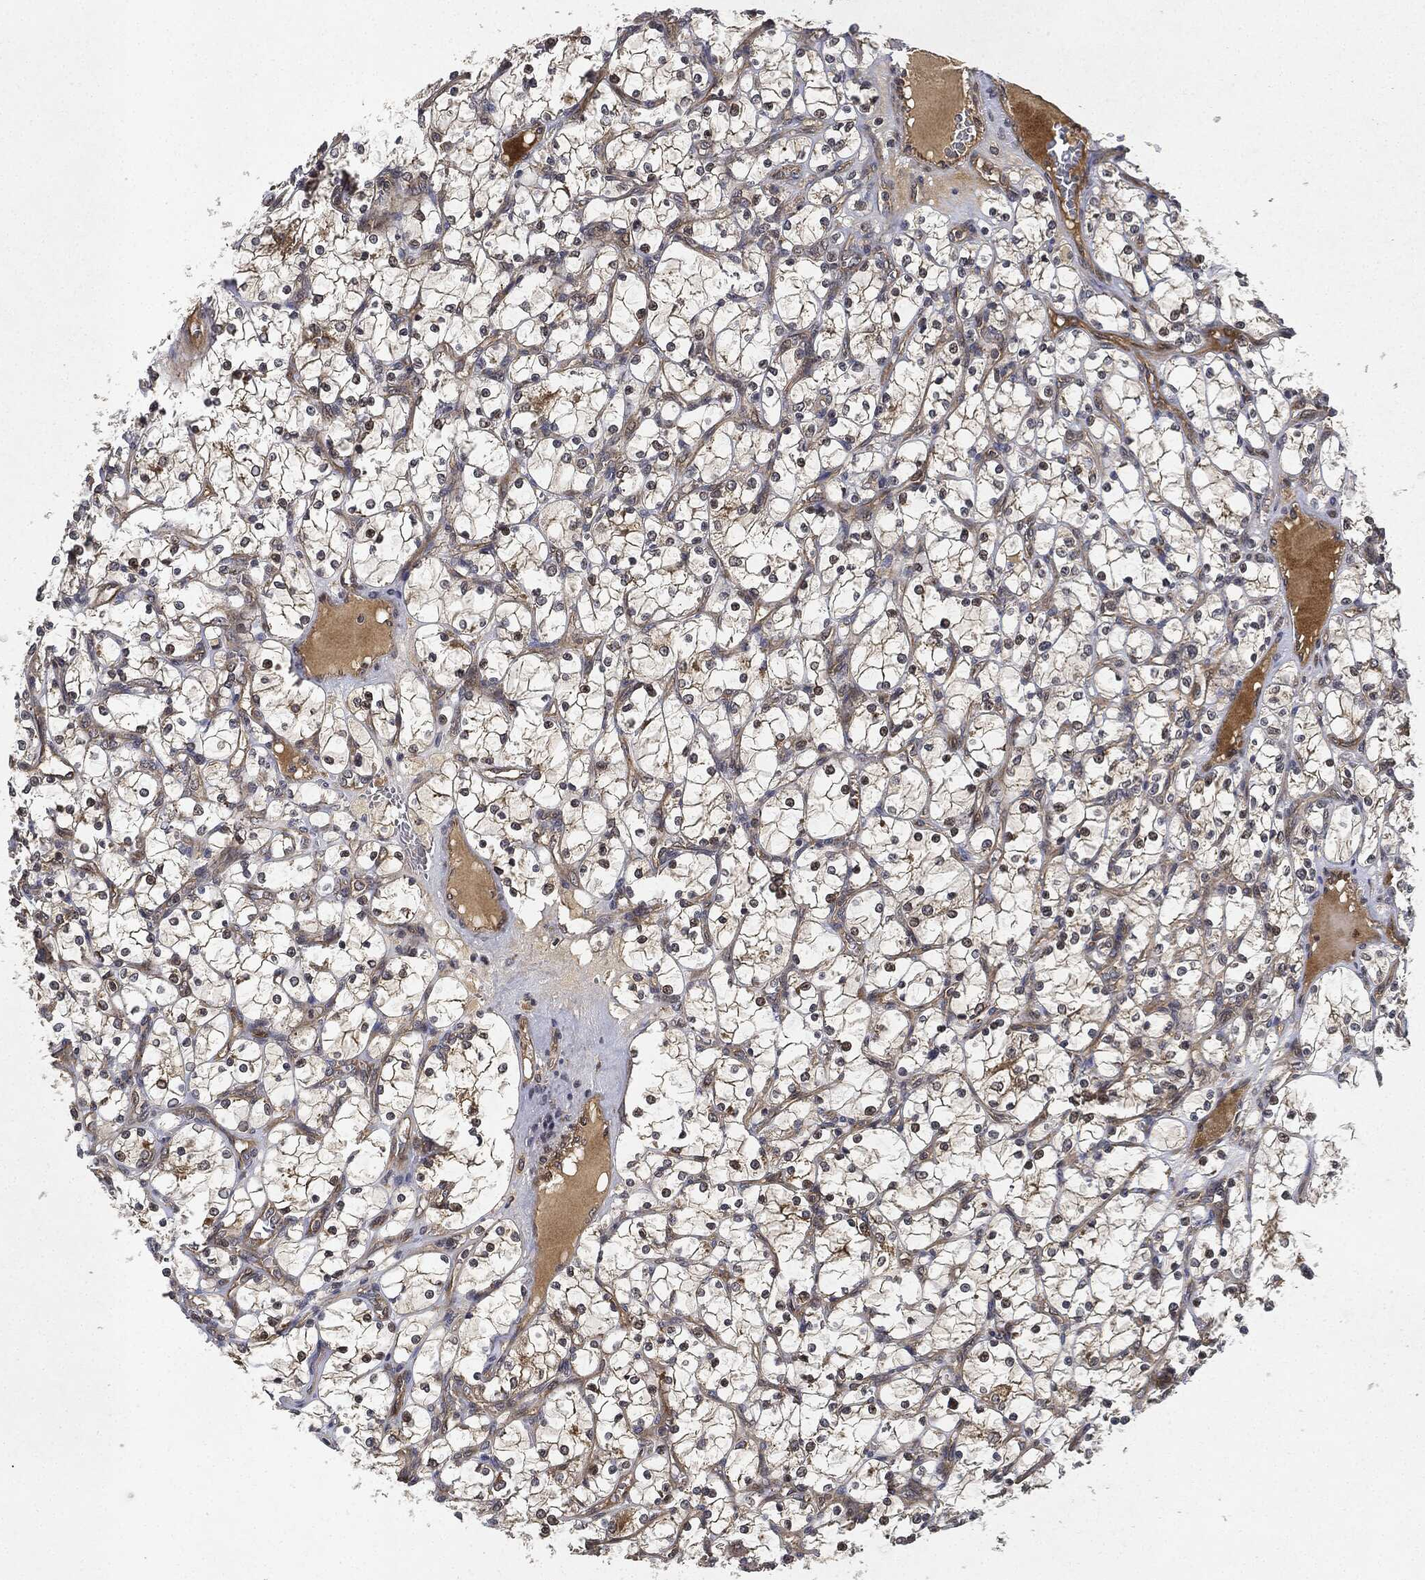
{"staining": {"intensity": "moderate", "quantity": "25%-75%", "location": "cytoplasmic/membranous"}, "tissue": "renal cancer", "cell_type": "Tumor cells", "image_type": "cancer", "snomed": [{"axis": "morphology", "description": "Adenocarcinoma, NOS"}, {"axis": "topography", "description": "Kidney"}], "caption": "The photomicrograph demonstrates a brown stain indicating the presence of a protein in the cytoplasmic/membranous of tumor cells in renal cancer (adenocarcinoma).", "gene": "MLST8", "patient": {"sex": "female", "age": 69}}